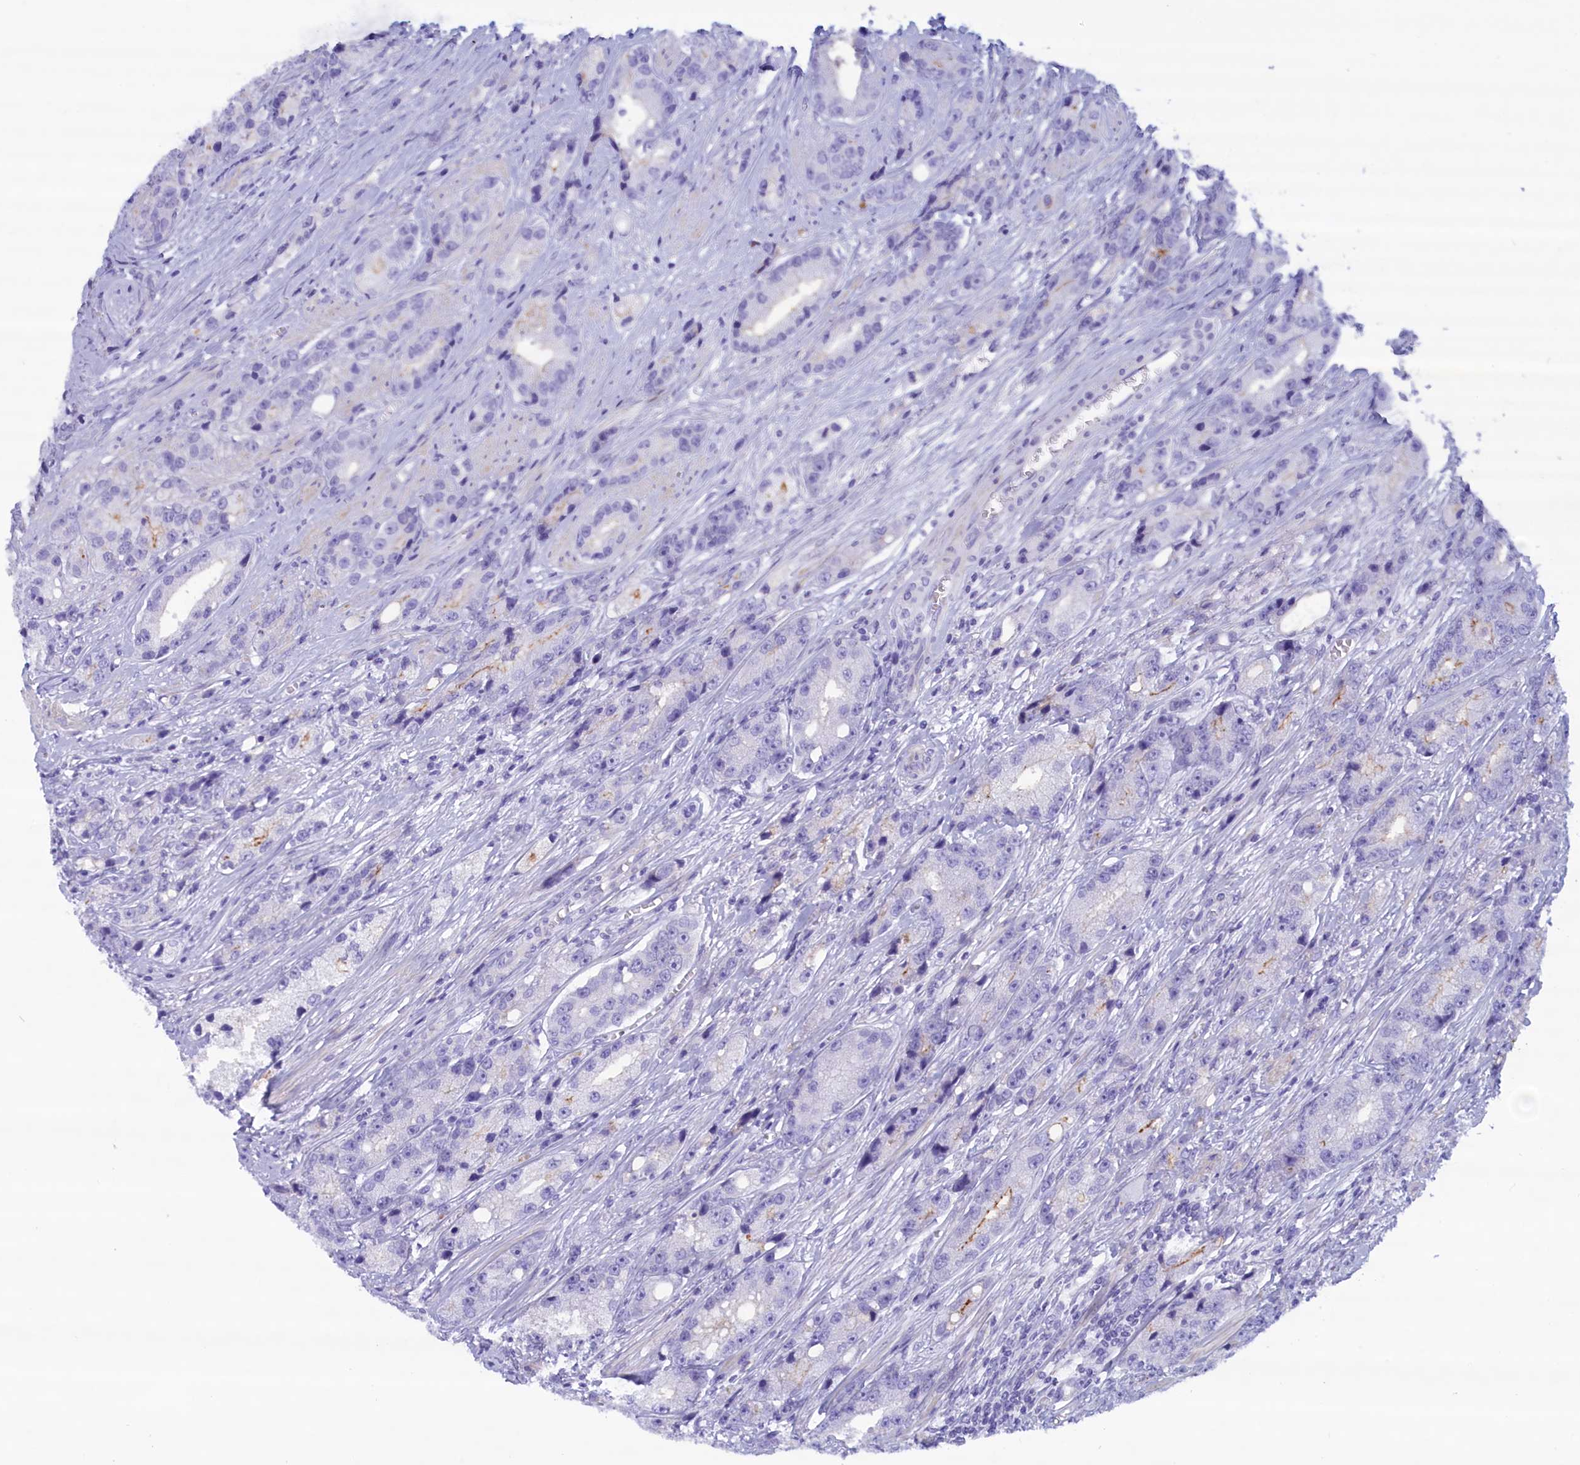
{"staining": {"intensity": "negative", "quantity": "none", "location": "none"}, "tissue": "prostate cancer", "cell_type": "Tumor cells", "image_type": "cancer", "snomed": [{"axis": "morphology", "description": "Adenocarcinoma, High grade"}, {"axis": "topography", "description": "Prostate"}], "caption": "Adenocarcinoma (high-grade) (prostate) was stained to show a protein in brown. There is no significant staining in tumor cells. (DAB (3,3'-diaminobenzidine) immunohistochemistry (IHC) with hematoxylin counter stain).", "gene": "MPV17L2", "patient": {"sex": "male", "age": 74}}